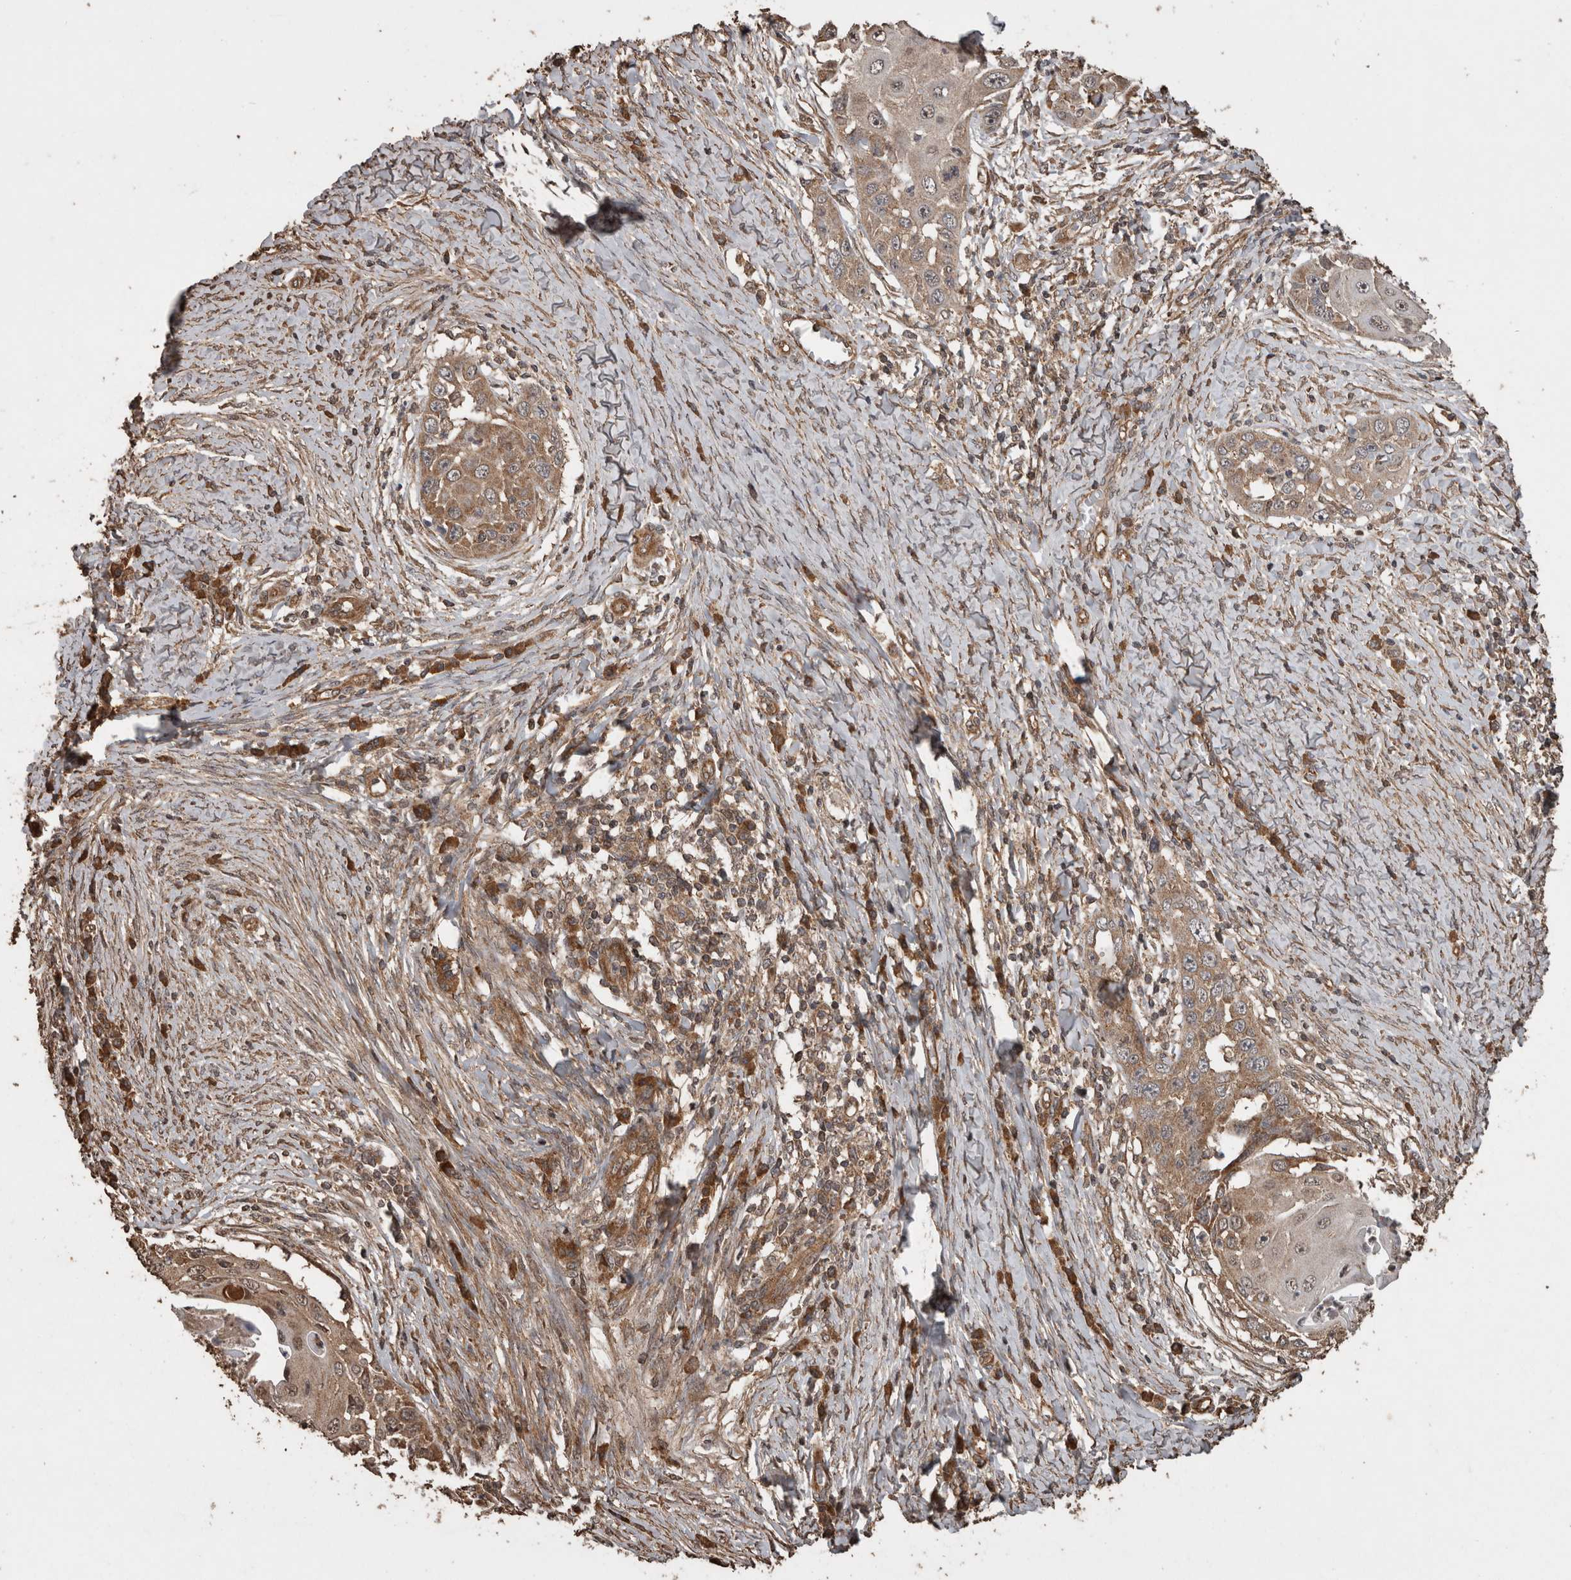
{"staining": {"intensity": "moderate", "quantity": ">75%", "location": "cytoplasmic/membranous"}, "tissue": "skin cancer", "cell_type": "Tumor cells", "image_type": "cancer", "snomed": [{"axis": "morphology", "description": "Squamous cell carcinoma, NOS"}, {"axis": "topography", "description": "Skin"}], "caption": "DAB immunohistochemical staining of squamous cell carcinoma (skin) exhibits moderate cytoplasmic/membranous protein staining in approximately >75% of tumor cells.", "gene": "PINK1", "patient": {"sex": "female", "age": 44}}